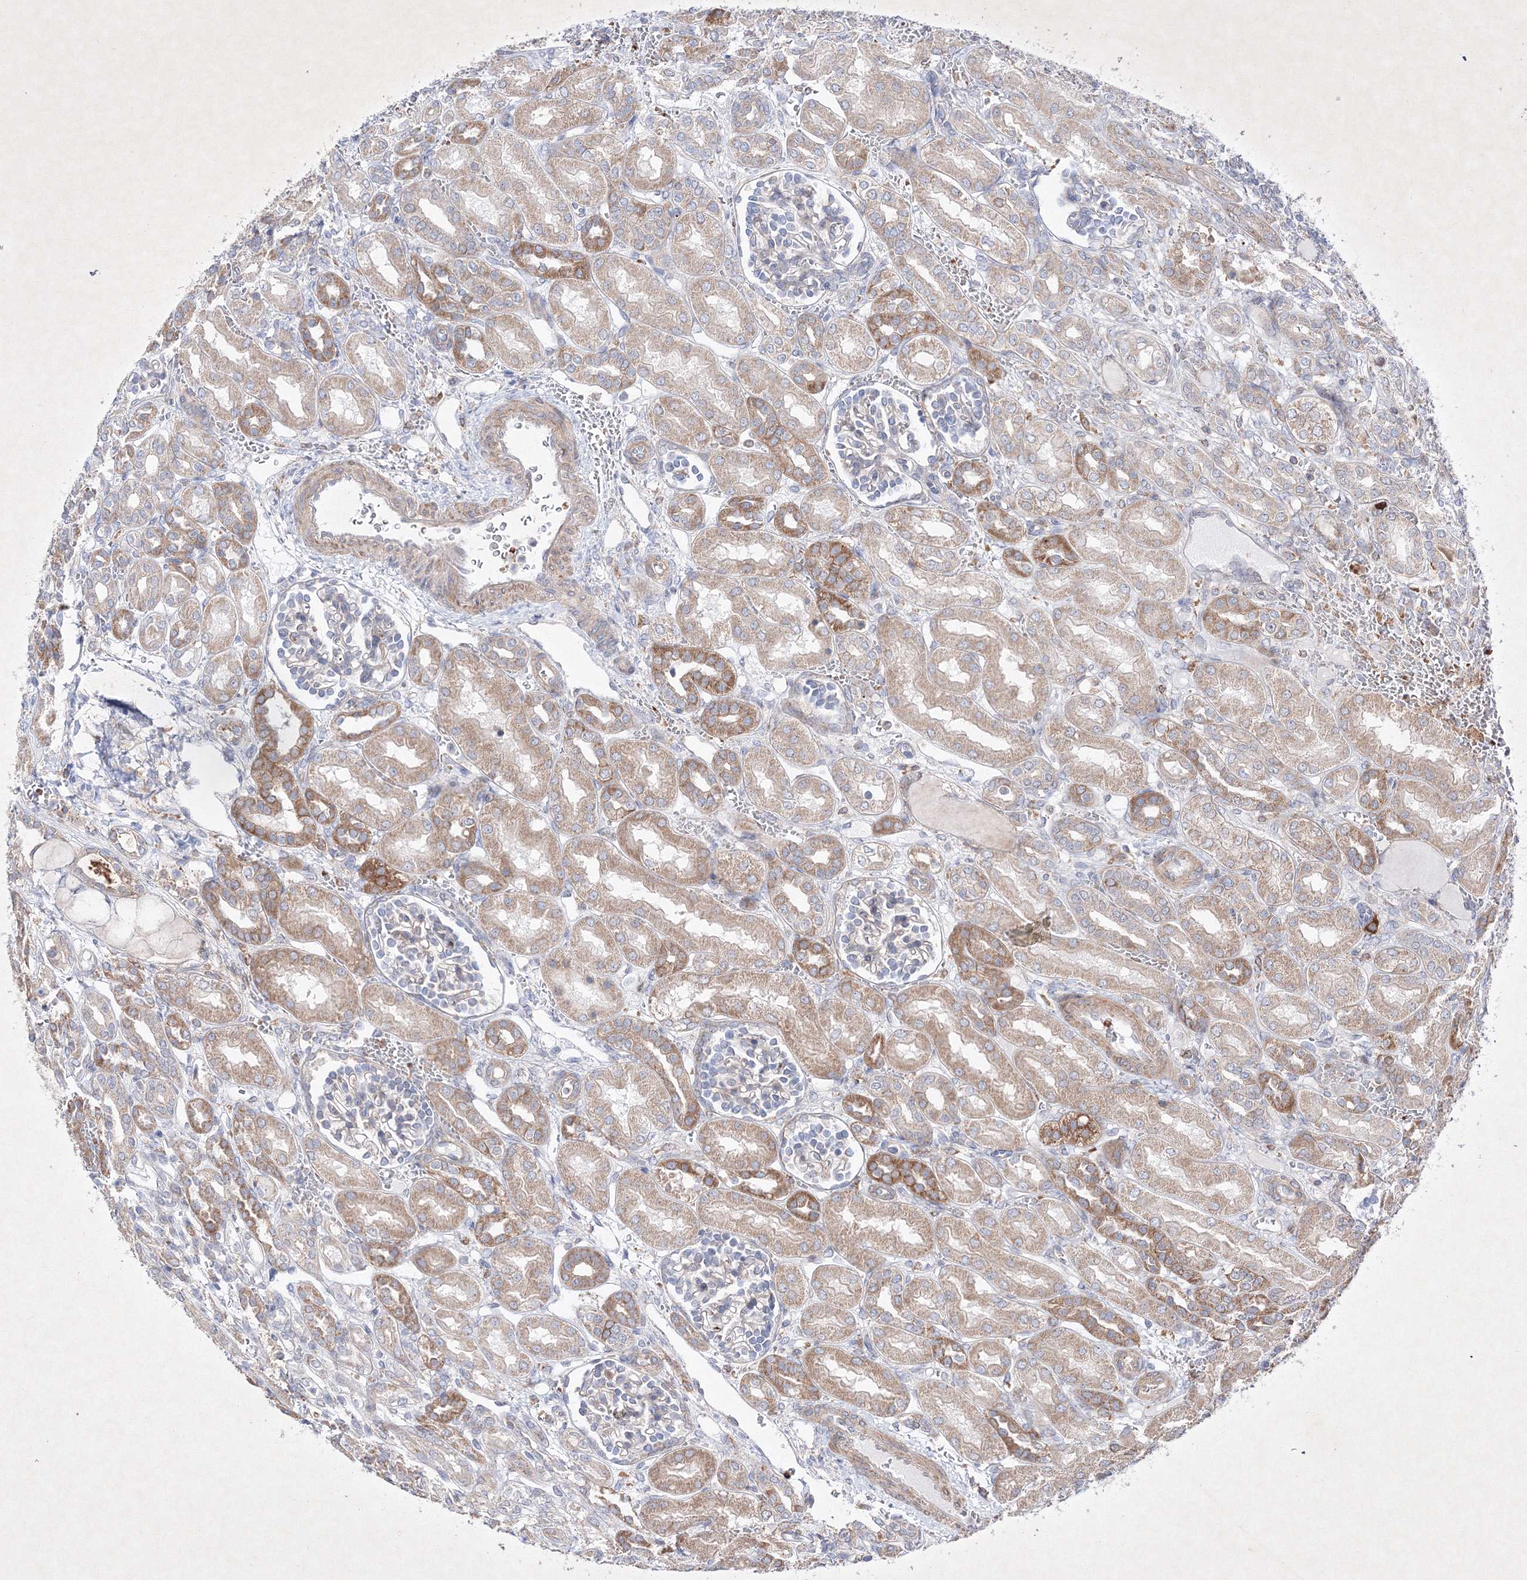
{"staining": {"intensity": "weak", "quantity": "<25%", "location": "cytoplasmic/membranous"}, "tissue": "kidney", "cell_type": "Cells in glomeruli", "image_type": "normal", "snomed": [{"axis": "morphology", "description": "Normal tissue, NOS"}, {"axis": "morphology", "description": "Neoplasm, malignant, NOS"}, {"axis": "topography", "description": "Kidney"}], "caption": "This histopathology image is of normal kidney stained with IHC to label a protein in brown with the nuclei are counter-stained blue. There is no expression in cells in glomeruli.", "gene": "OPA1", "patient": {"sex": "female", "age": 1}}